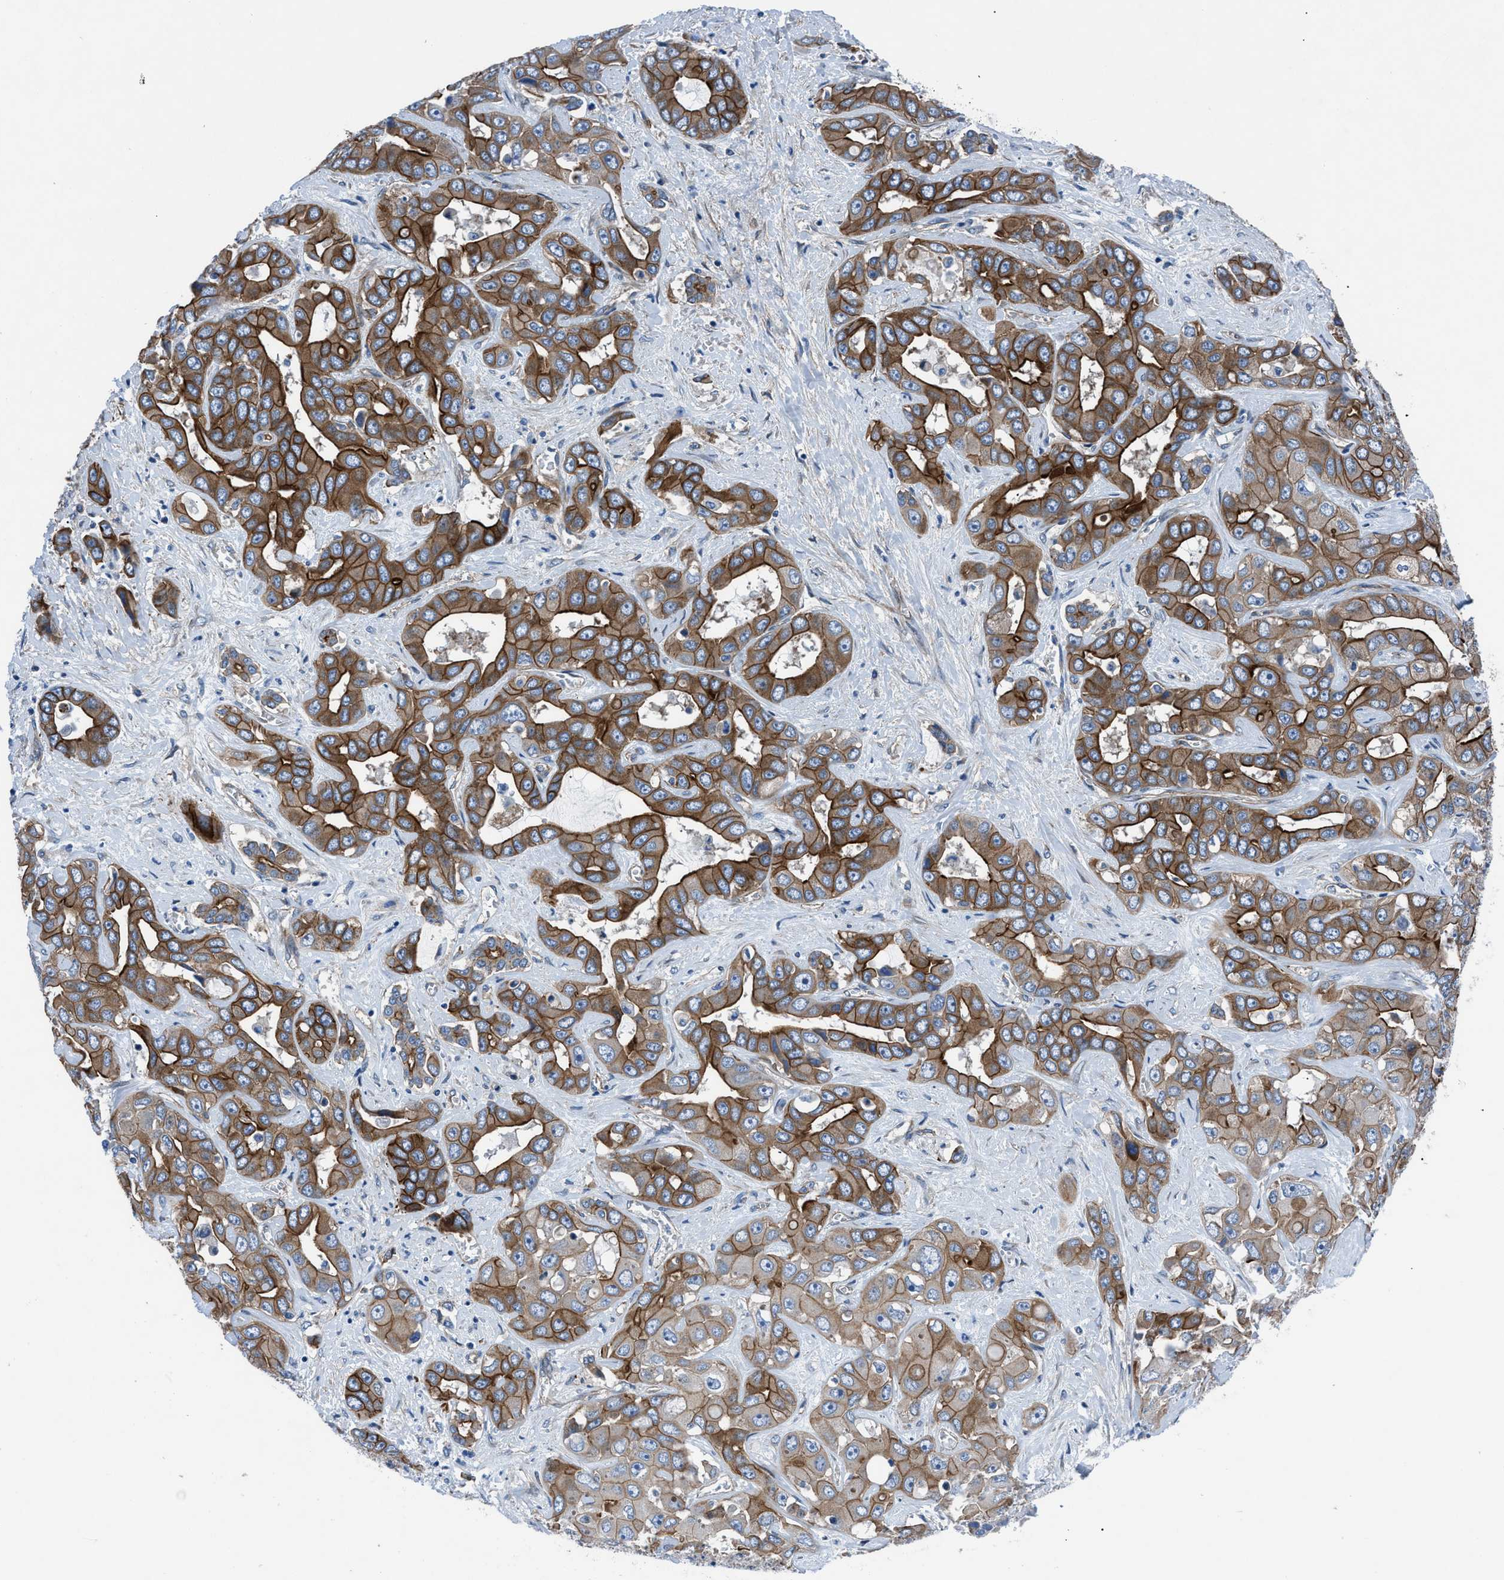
{"staining": {"intensity": "strong", "quantity": ">75%", "location": "cytoplasmic/membranous"}, "tissue": "liver cancer", "cell_type": "Tumor cells", "image_type": "cancer", "snomed": [{"axis": "morphology", "description": "Cholangiocarcinoma"}, {"axis": "topography", "description": "Liver"}], "caption": "A high amount of strong cytoplasmic/membranous expression is present in approximately >75% of tumor cells in liver cholangiocarcinoma tissue. The protein of interest is stained brown, and the nuclei are stained in blue (DAB IHC with brightfield microscopy, high magnification).", "gene": "TRIP4", "patient": {"sex": "female", "age": 52}}